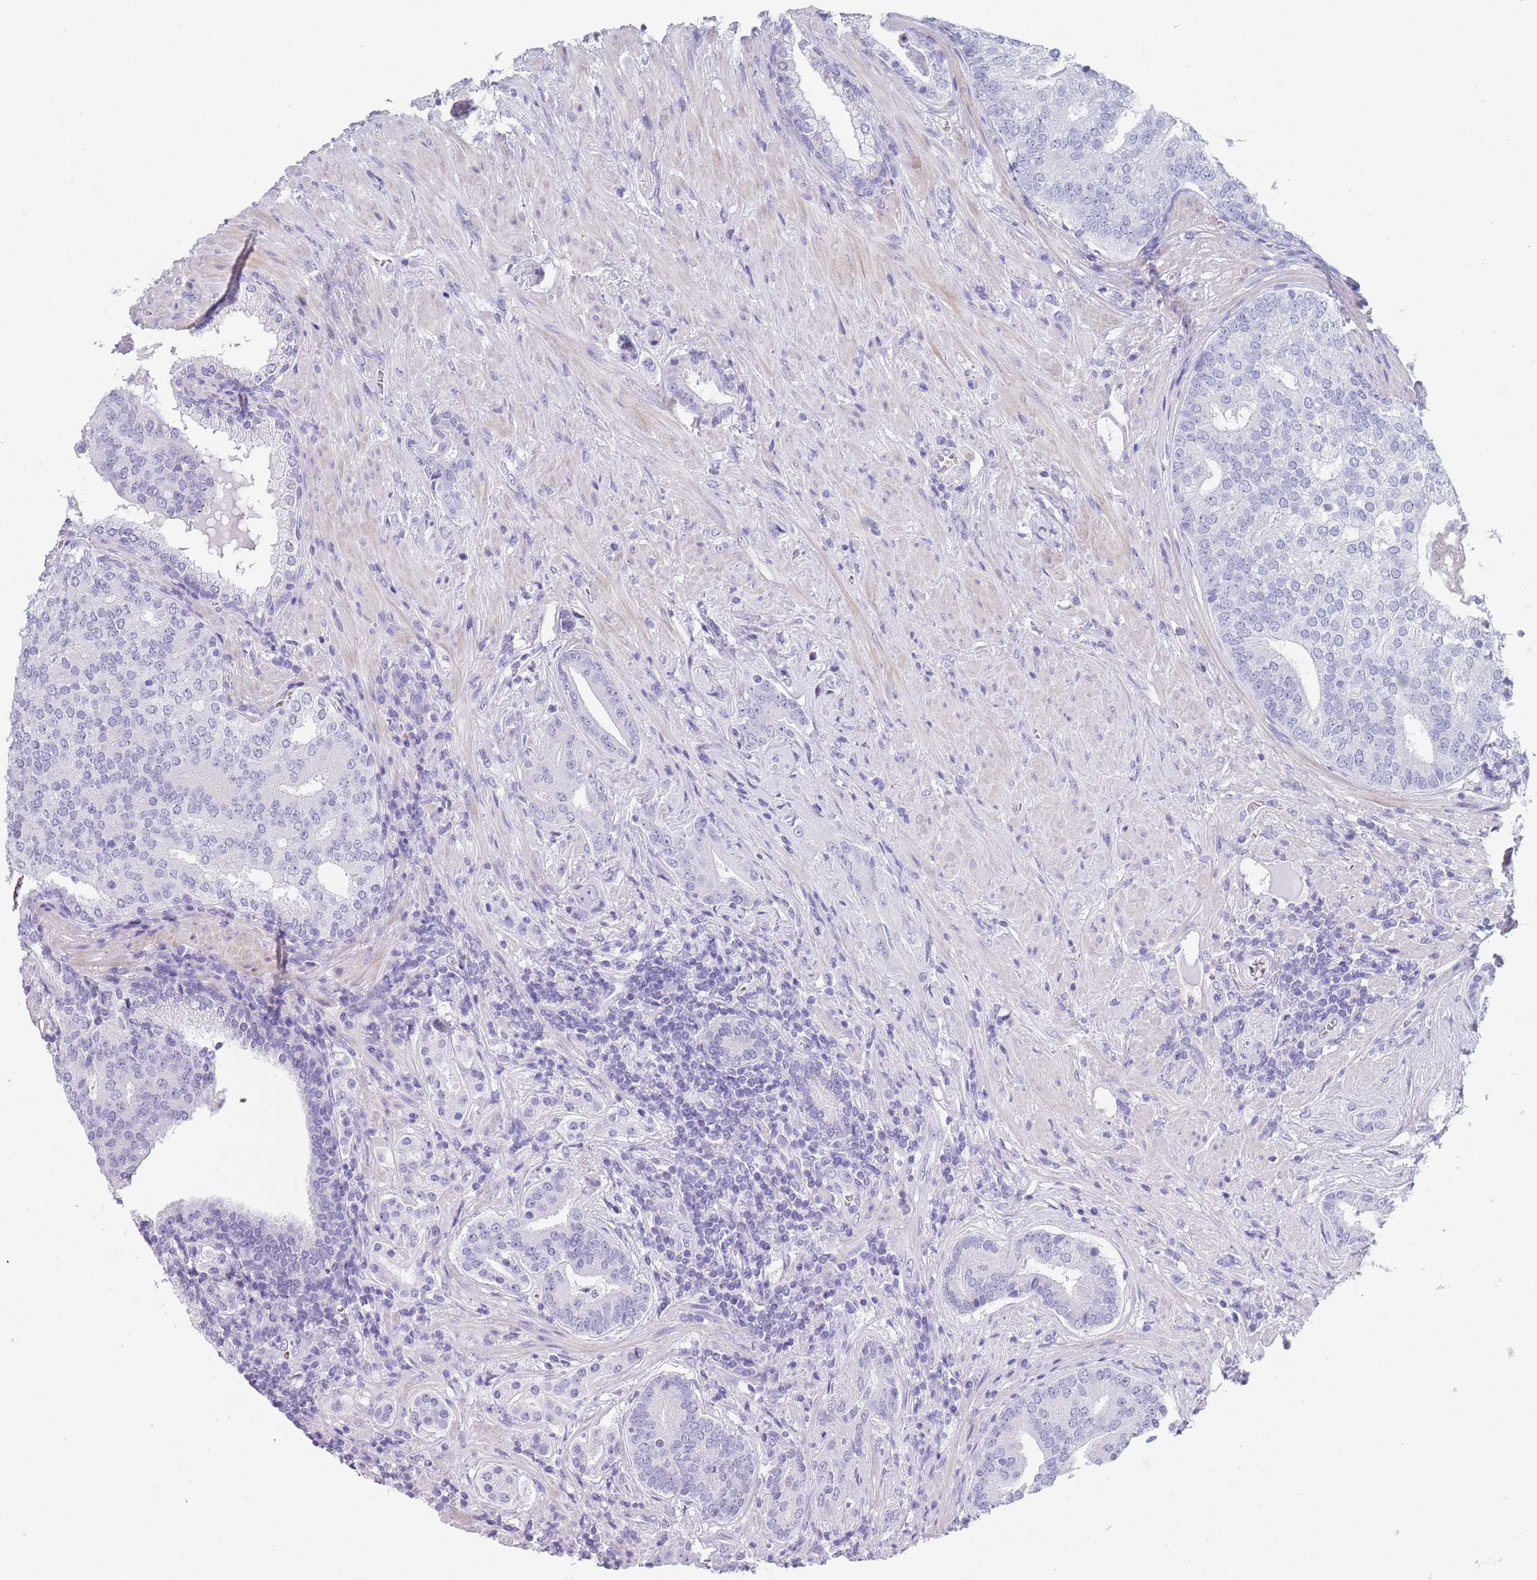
{"staining": {"intensity": "negative", "quantity": "none", "location": "none"}, "tissue": "prostate cancer", "cell_type": "Tumor cells", "image_type": "cancer", "snomed": [{"axis": "morphology", "description": "Adenocarcinoma, High grade"}, {"axis": "topography", "description": "Prostate"}], "caption": "High magnification brightfield microscopy of prostate cancer stained with DAB (brown) and counterstained with hematoxylin (blue): tumor cells show no significant expression. The staining was performed using DAB to visualize the protein expression in brown, while the nuclei were stained in blue with hematoxylin (Magnification: 20x).", "gene": "OR5D16", "patient": {"sex": "male", "age": 55}}